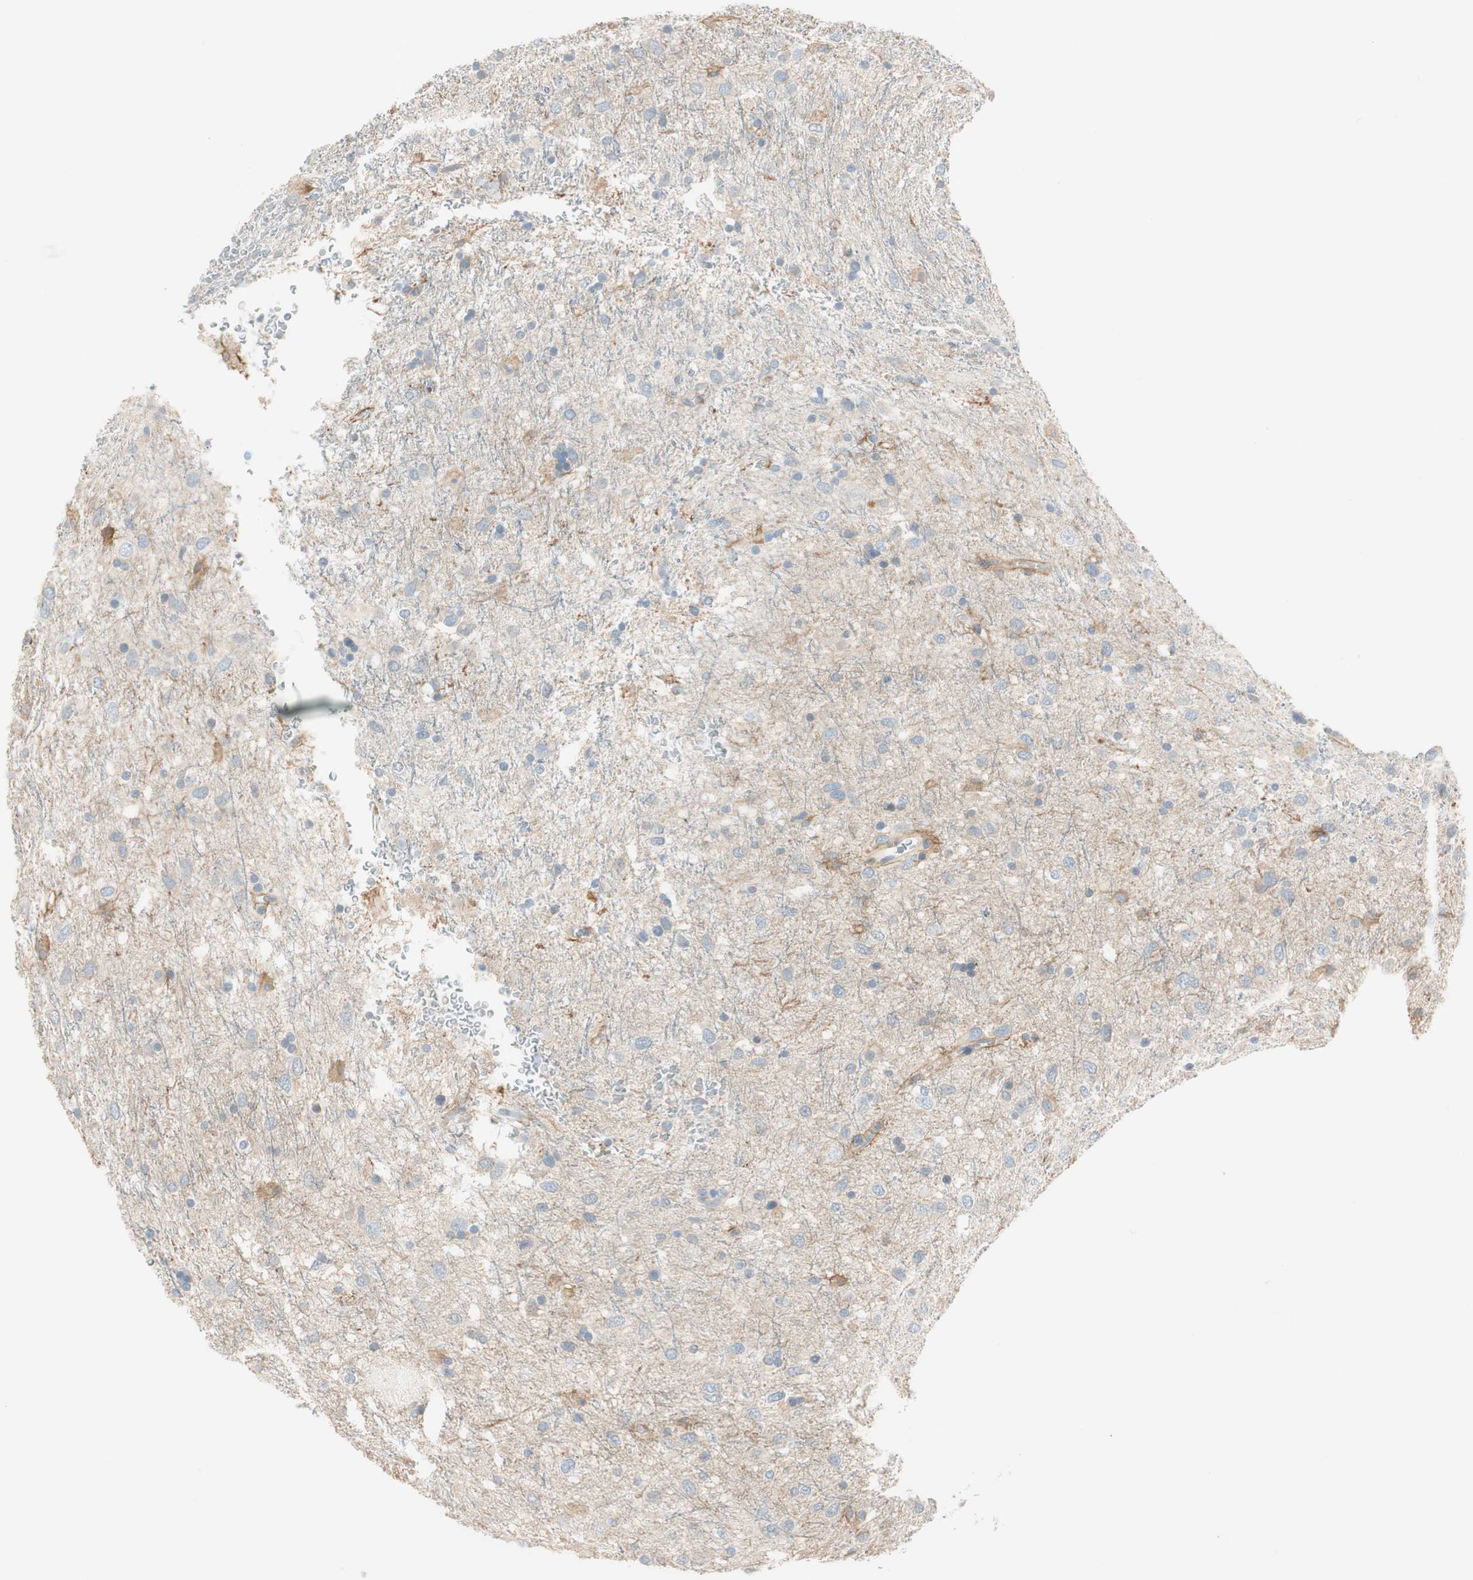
{"staining": {"intensity": "moderate", "quantity": "<25%", "location": "cytoplasmic/membranous"}, "tissue": "glioma", "cell_type": "Tumor cells", "image_type": "cancer", "snomed": [{"axis": "morphology", "description": "Glioma, malignant, Low grade"}, {"axis": "topography", "description": "Brain"}], "caption": "Protein expression by immunohistochemistry (IHC) shows moderate cytoplasmic/membranous staining in approximately <25% of tumor cells in glioma. The protein is shown in brown color, while the nuclei are stained blue.", "gene": "CDK3", "patient": {"sex": "male", "age": 77}}